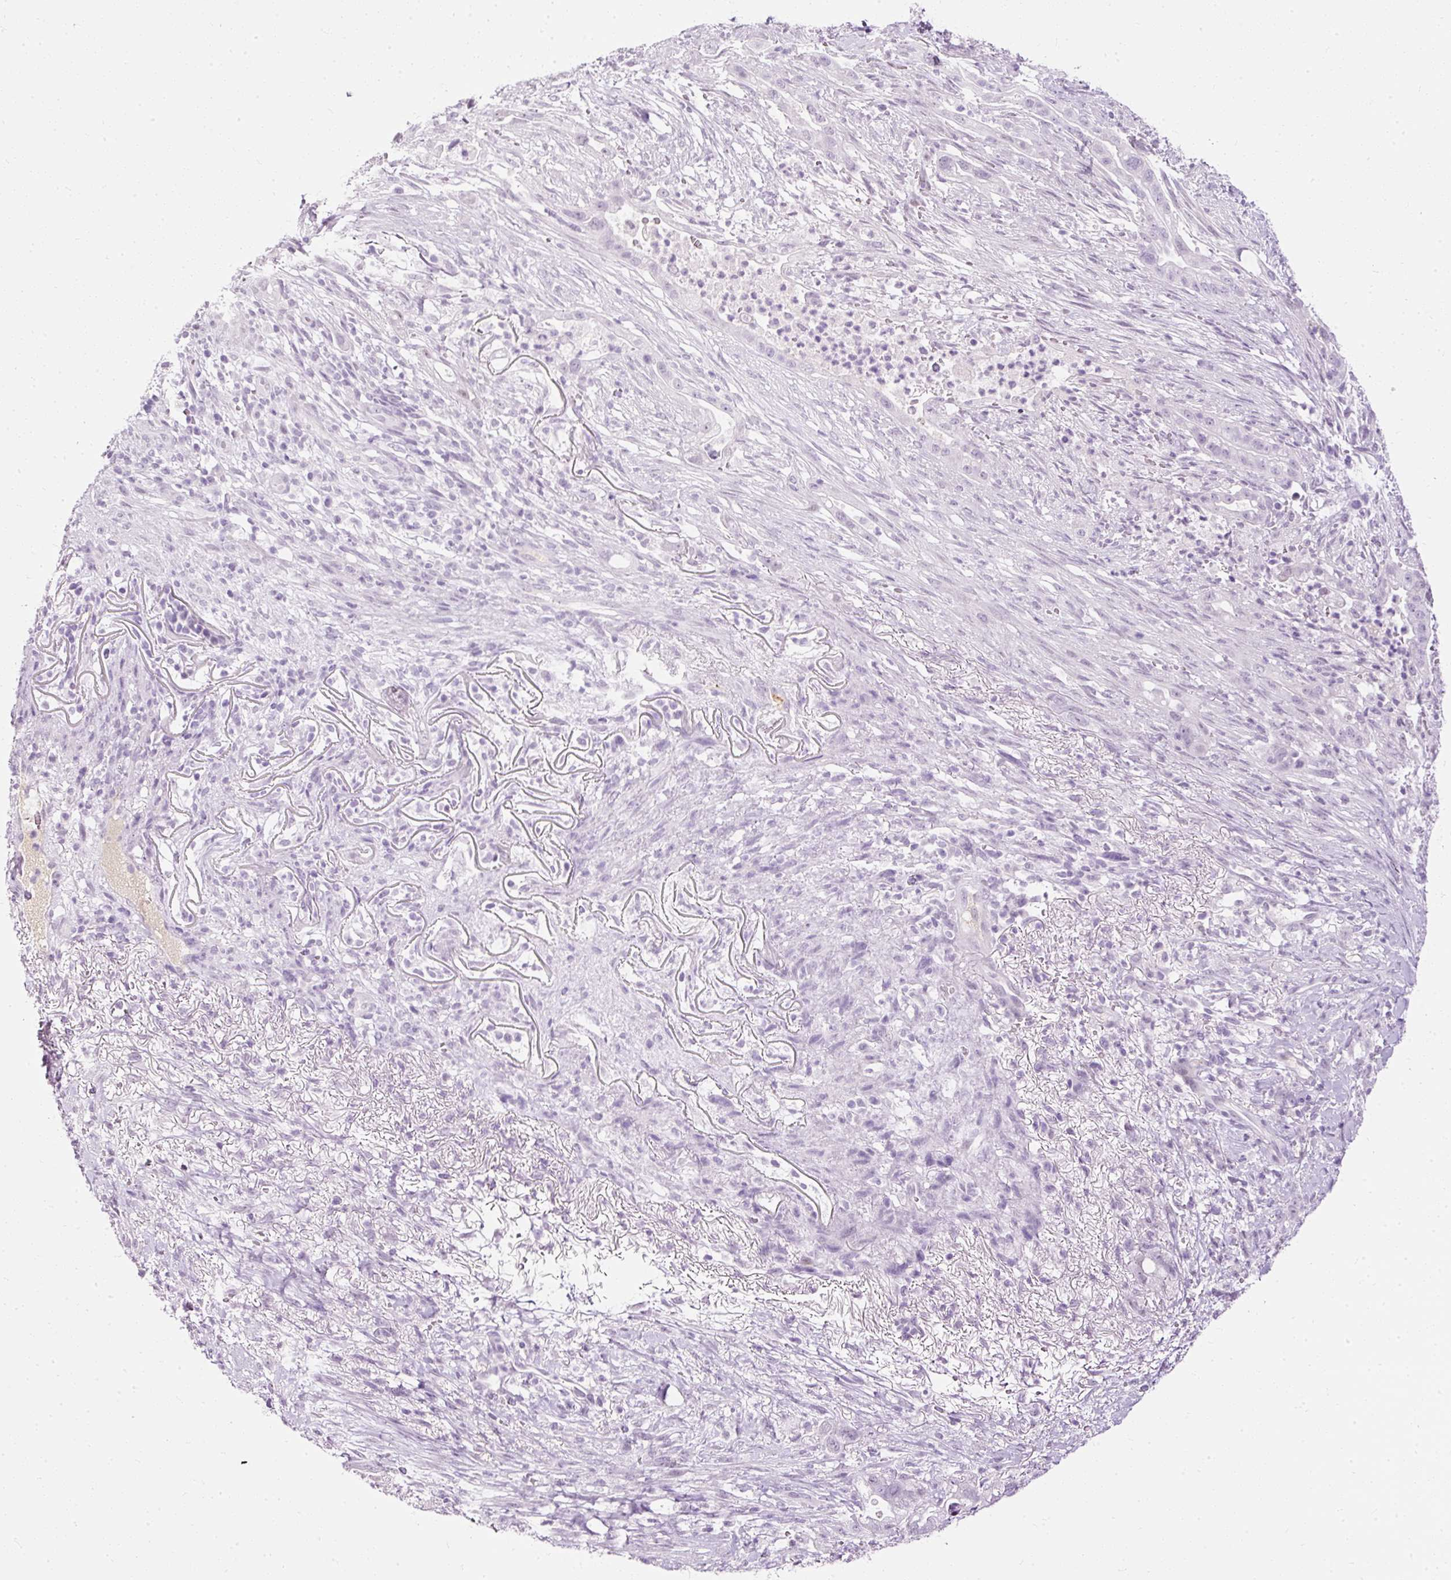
{"staining": {"intensity": "negative", "quantity": "none", "location": "none"}, "tissue": "pancreatic cancer", "cell_type": "Tumor cells", "image_type": "cancer", "snomed": [{"axis": "morphology", "description": "Adenocarcinoma, NOS"}, {"axis": "topography", "description": "Pancreas"}], "caption": "A micrograph of pancreatic cancer (adenocarcinoma) stained for a protein exhibits no brown staining in tumor cells.", "gene": "PDE6B", "patient": {"sex": "male", "age": 44}}